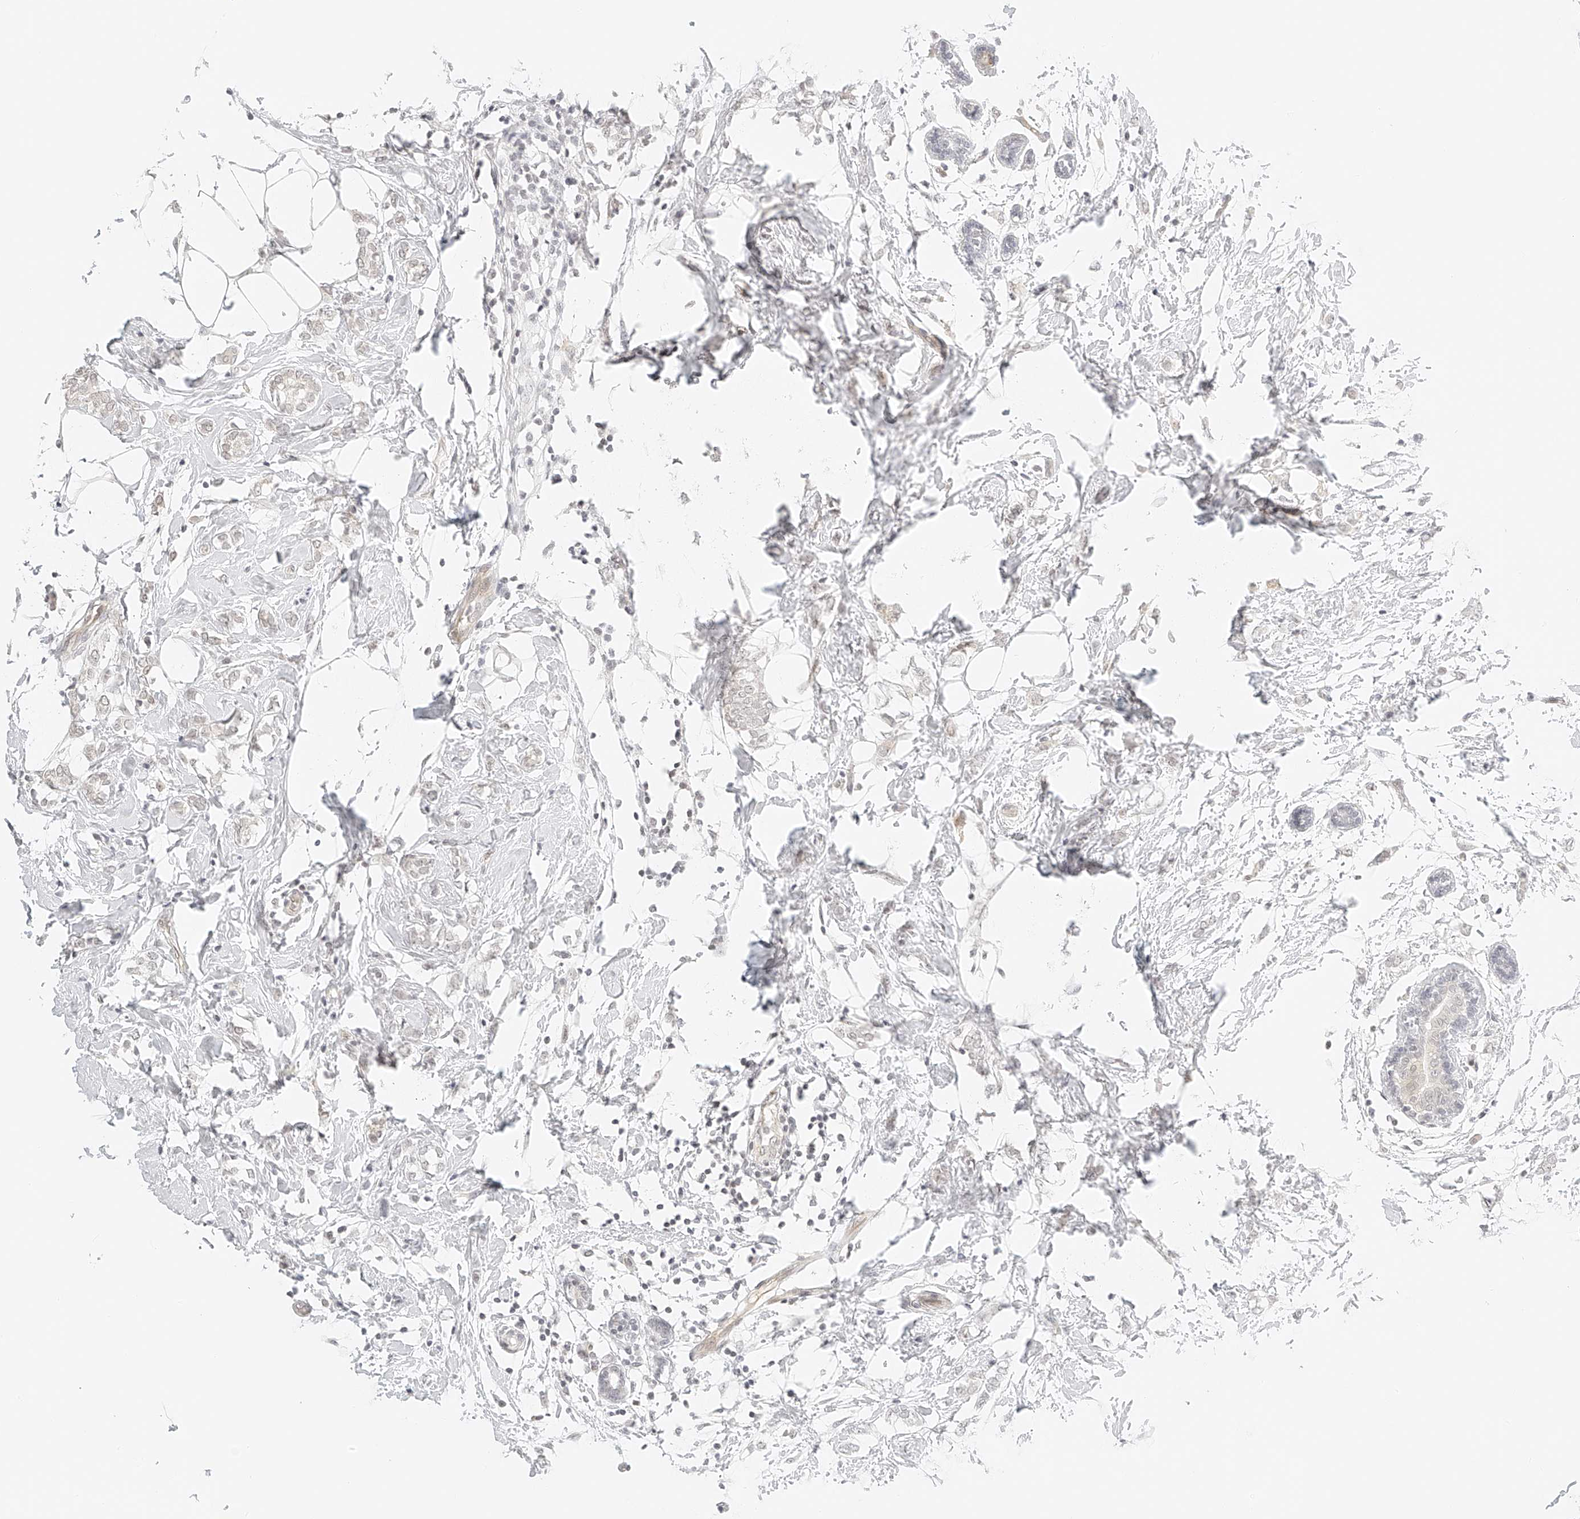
{"staining": {"intensity": "negative", "quantity": "none", "location": "none"}, "tissue": "breast cancer", "cell_type": "Tumor cells", "image_type": "cancer", "snomed": [{"axis": "morphology", "description": "Normal tissue, NOS"}, {"axis": "morphology", "description": "Lobular carcinoma"}, {"axis": "topography", "description": "Breast"}], "caption": "A photomicrograph of human breast cancer (lobular carcinoma) is negative for staining in tumor cells. (Stains: DAB IHC with hematoxylin counter stain, Microscopy: brightfield microscopy at high magnification).", "gene": "ZFP69", "patient": {"sex": "female", "age": 47}}